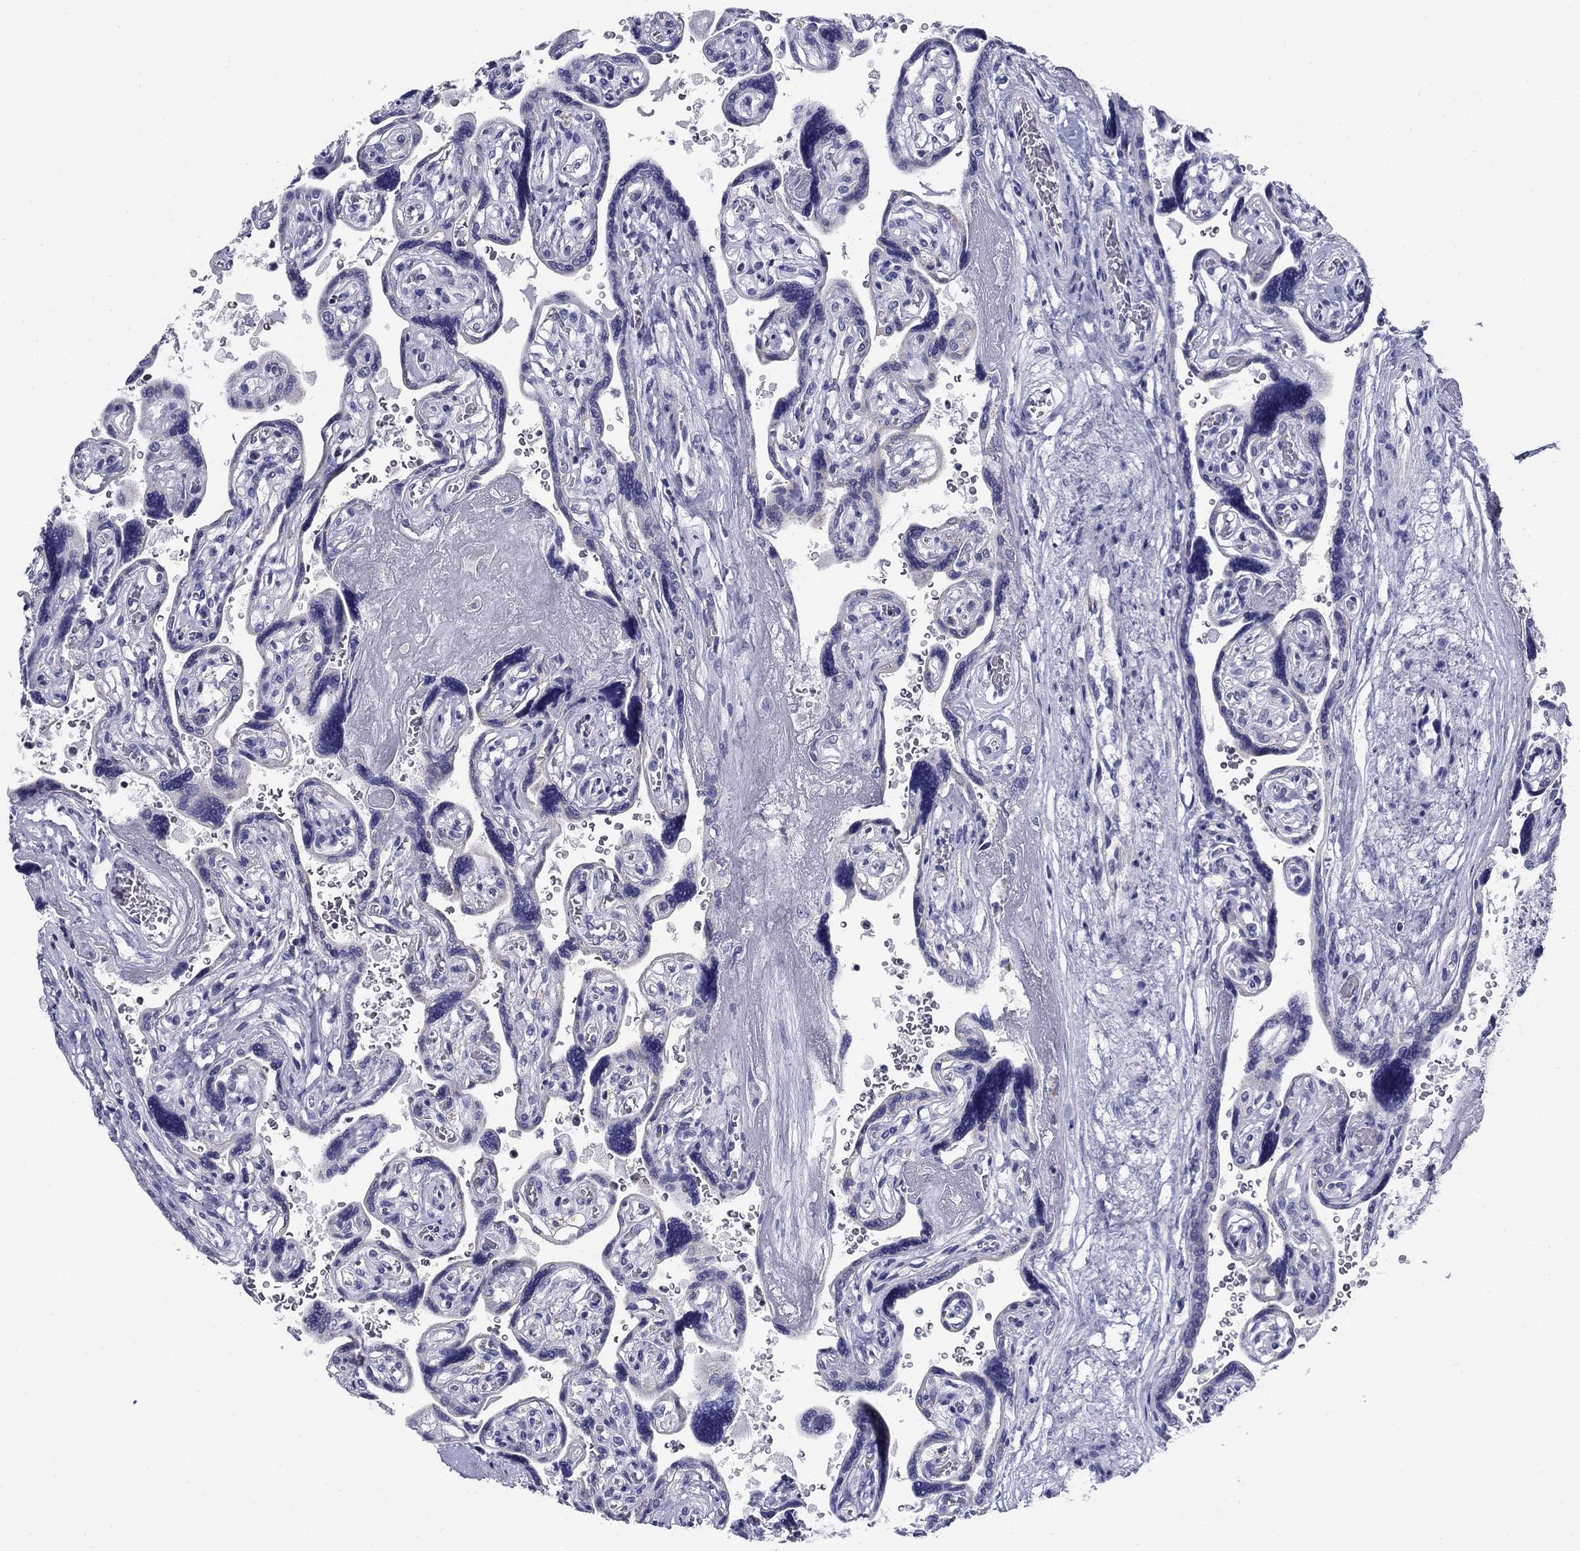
{"staining": {"intensity": "negative", "quantity": "none", "location": "none"}, "tissue": "placenta", "cell_type": "Decidual cells", "image_type": "normal", "snomed": [{"axis": "morphology", "description": "Normal tissue, NOS"}, {"axis": "topography", "description": "Placenta"}], "caption": "This micrograph is of unremarkable placenta stained with IHC to label a protein in brown with the nuclei are counter-stained blue. There is no staining in decidual cells.", "gene": "UPB1", "patient": {"sex": "female", "age": 32}}